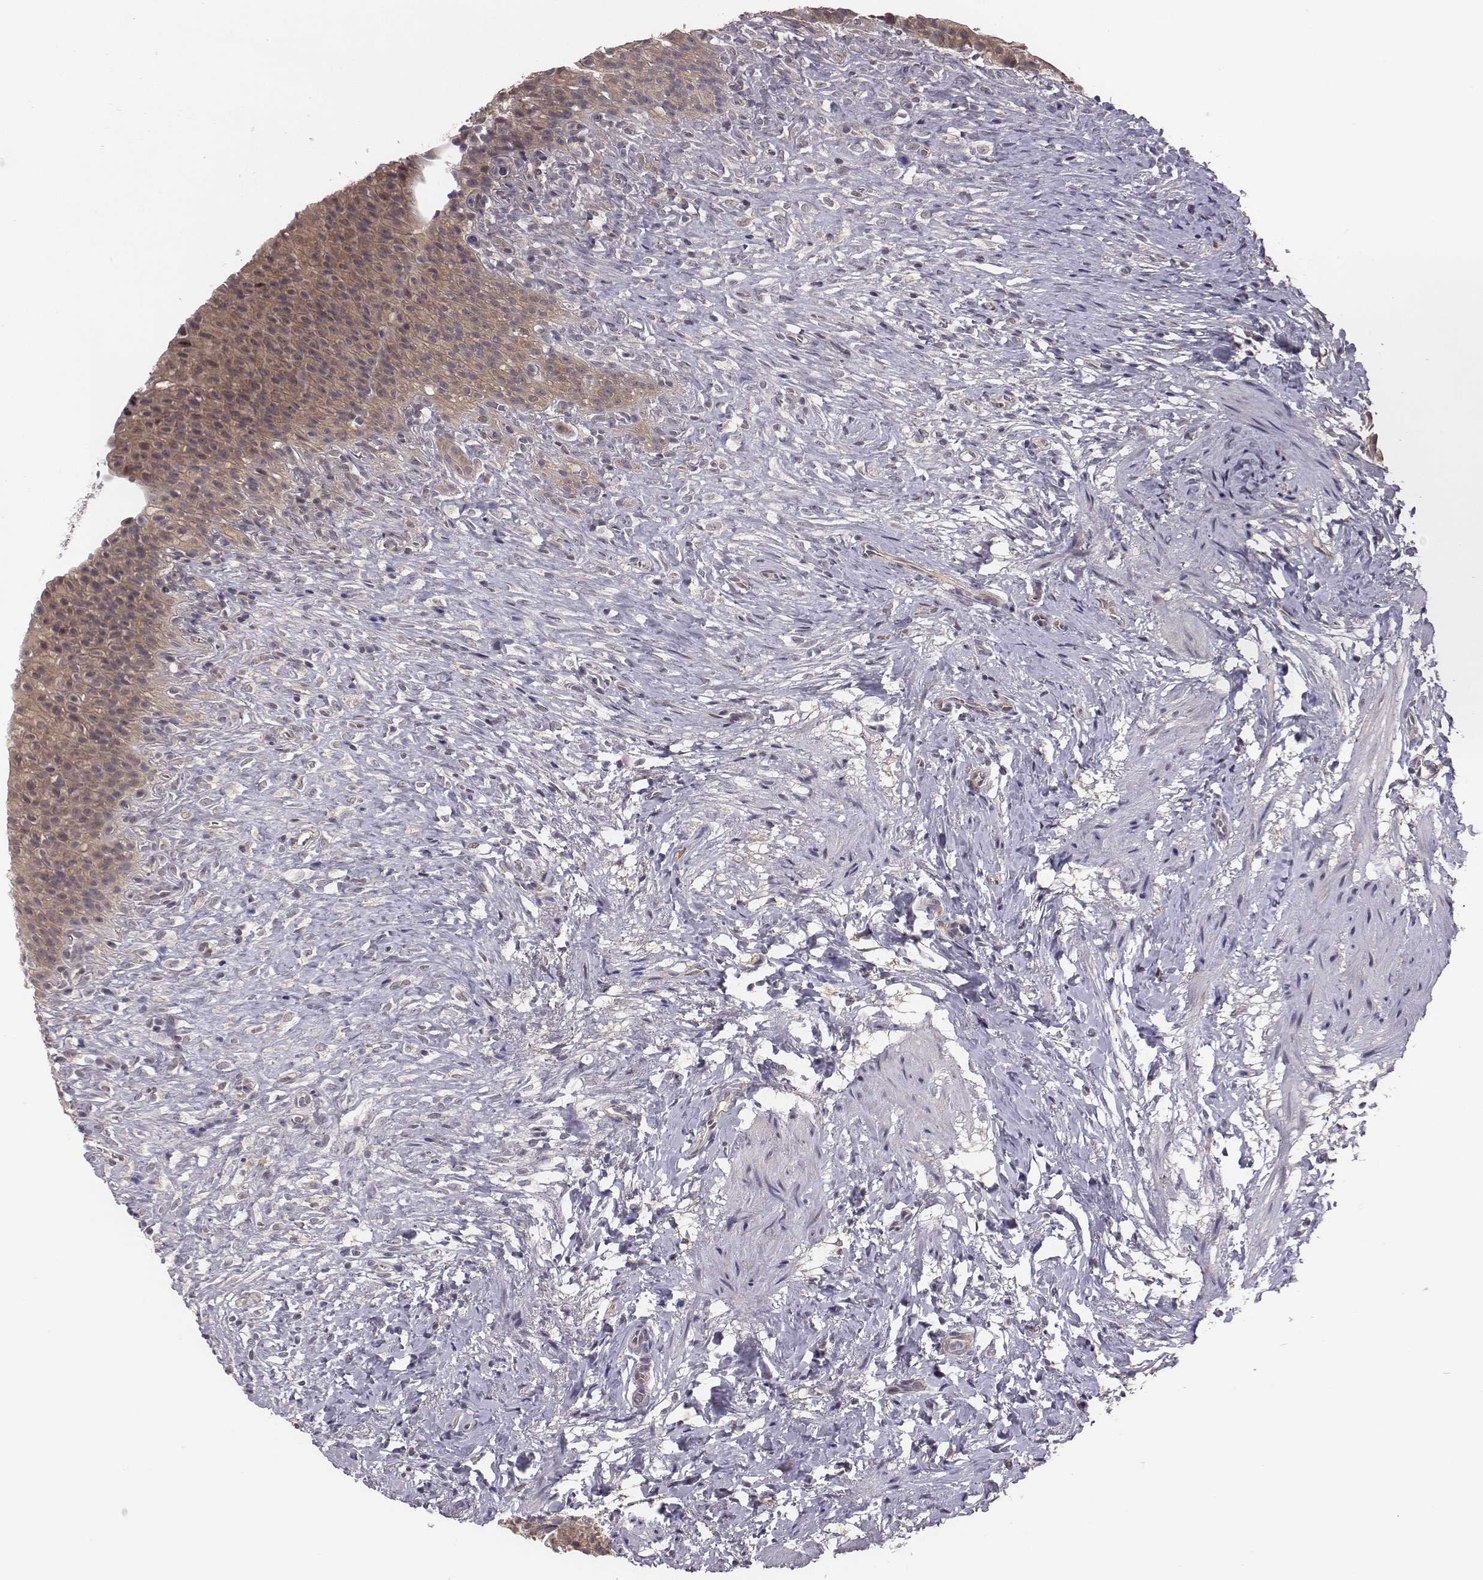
{"staining": {"intensity": "moderate", "quantity": ">75%", "location": "cytoplasmic/membranous"}, "tissue": "urinary bladder", "cell_type": "Urothelial cells", "image_type": "normal", "snomed": [{"axis": "morphology", "description": "Normal tissue, NOS"}, {"axis": "topography", "description": "Urinary bladder"}, {"axis": "topography", "description": "Prostate"}], "caption": "Protein staining by IHC demonstrates moderate cytoplasmic/membranous staining in about >75% of urothelial cells in normal urinary bladder. The staining was performed using DAB (3,3'-diaminobenzidine) to visualize the protein expression in brown, while the nuclei were stained in blue with hematoxylin (Magnification: 20x).", "gene": "SMURF2", "patient": {"sex": "male", "age": 76}}